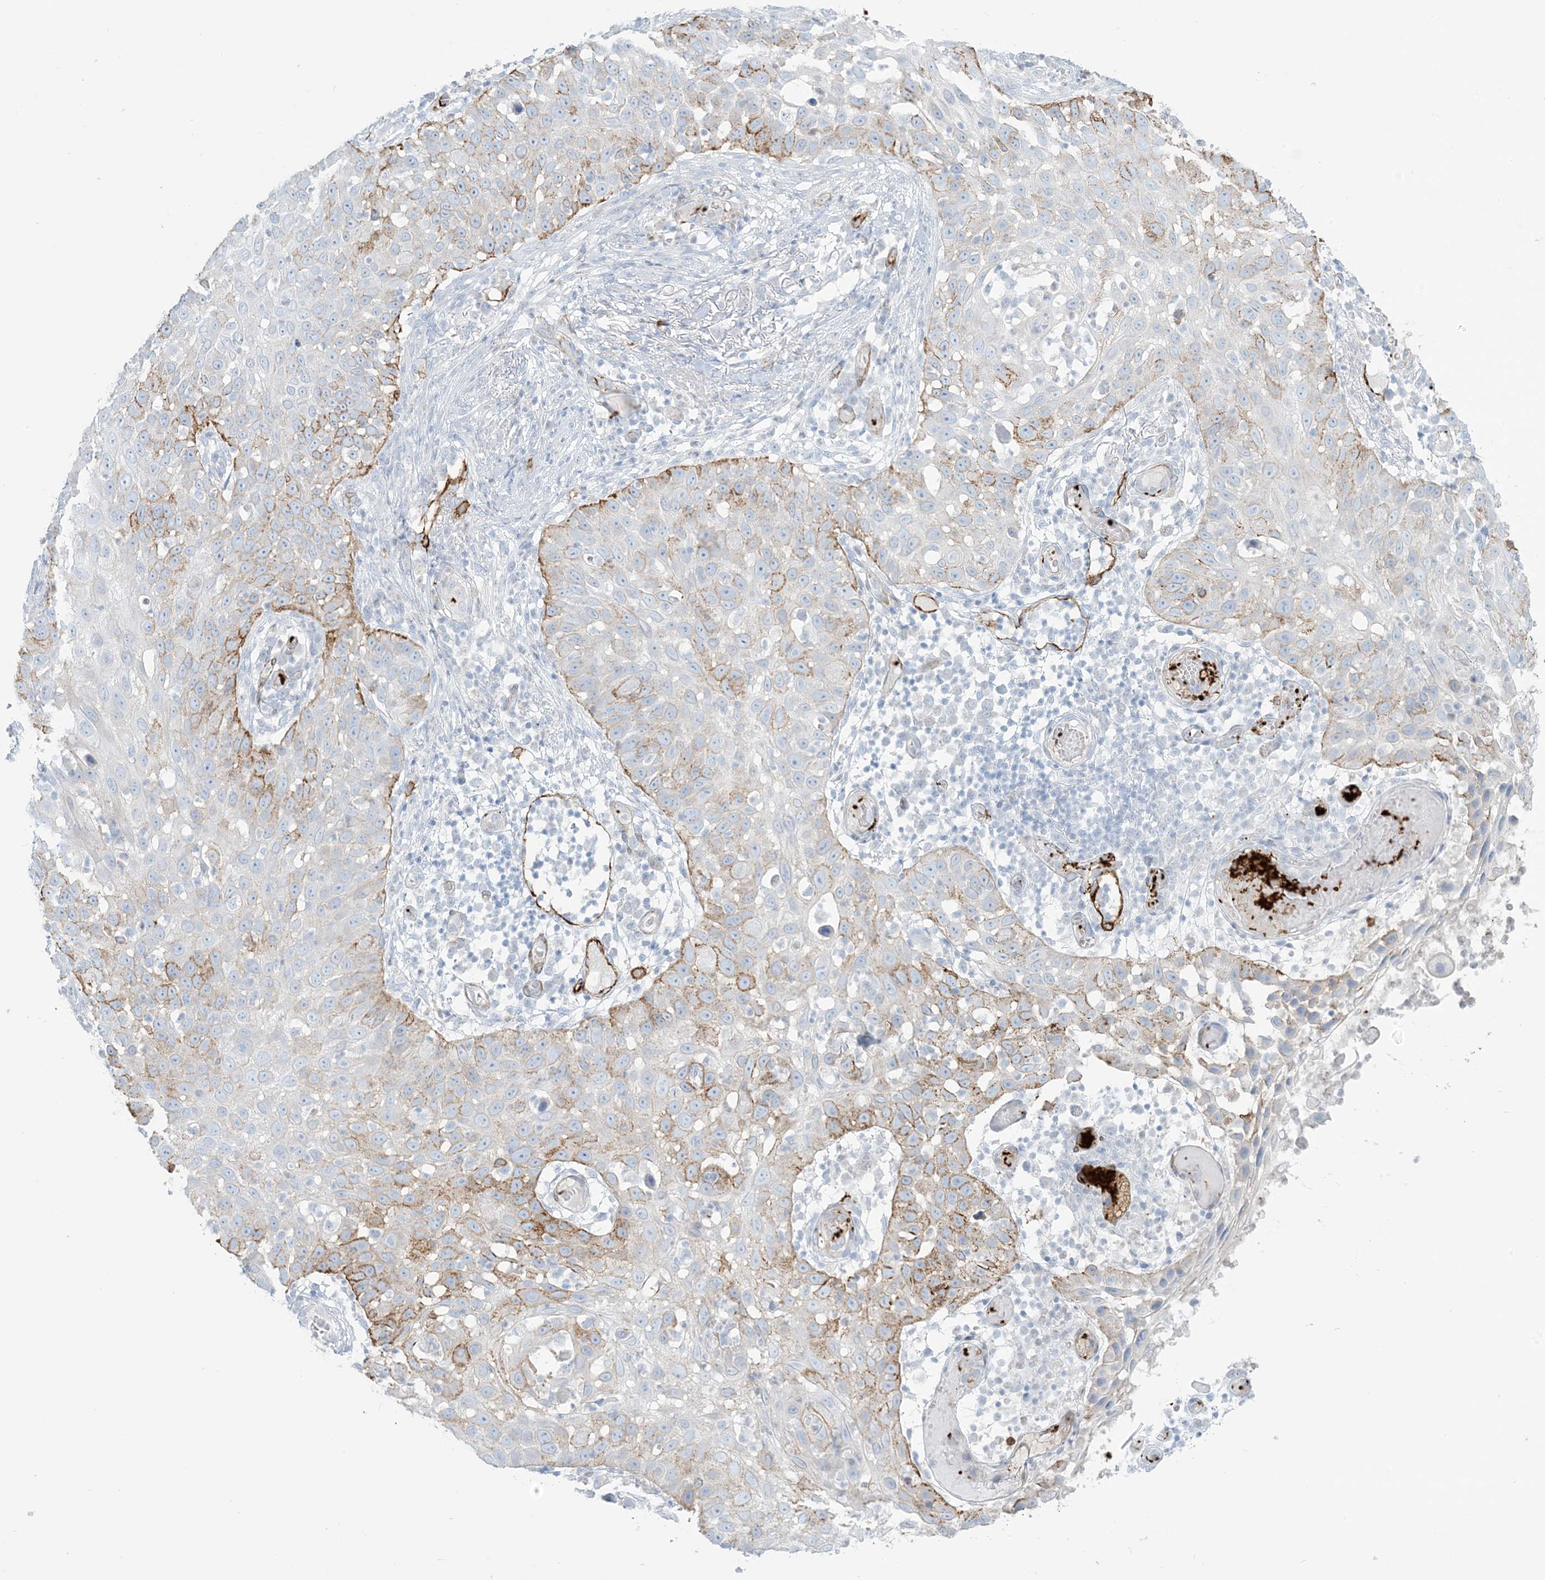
{"staining": {"intensity": "moderate", "quantity": "<25%", "location": "cytoplasmic/membranous"}, "tissue": "skin cancer", "cell_type": "Tumor cells", "image_type": "cancer", "snomed": [{"axis": "morphology", "description": "Squamous cell carcinoma, NOS"}, {"axis": "topography", "description": "Skin"}], "caption": "Immunohistochemical staining of human squamous cell carcinoma (skin) exhibits low levels of moderate cytoplasmic/membranous expression in about <25% of tumor cells.", "gene": "EPS8L3", "patient": {"sex": "female", "age": 44}}